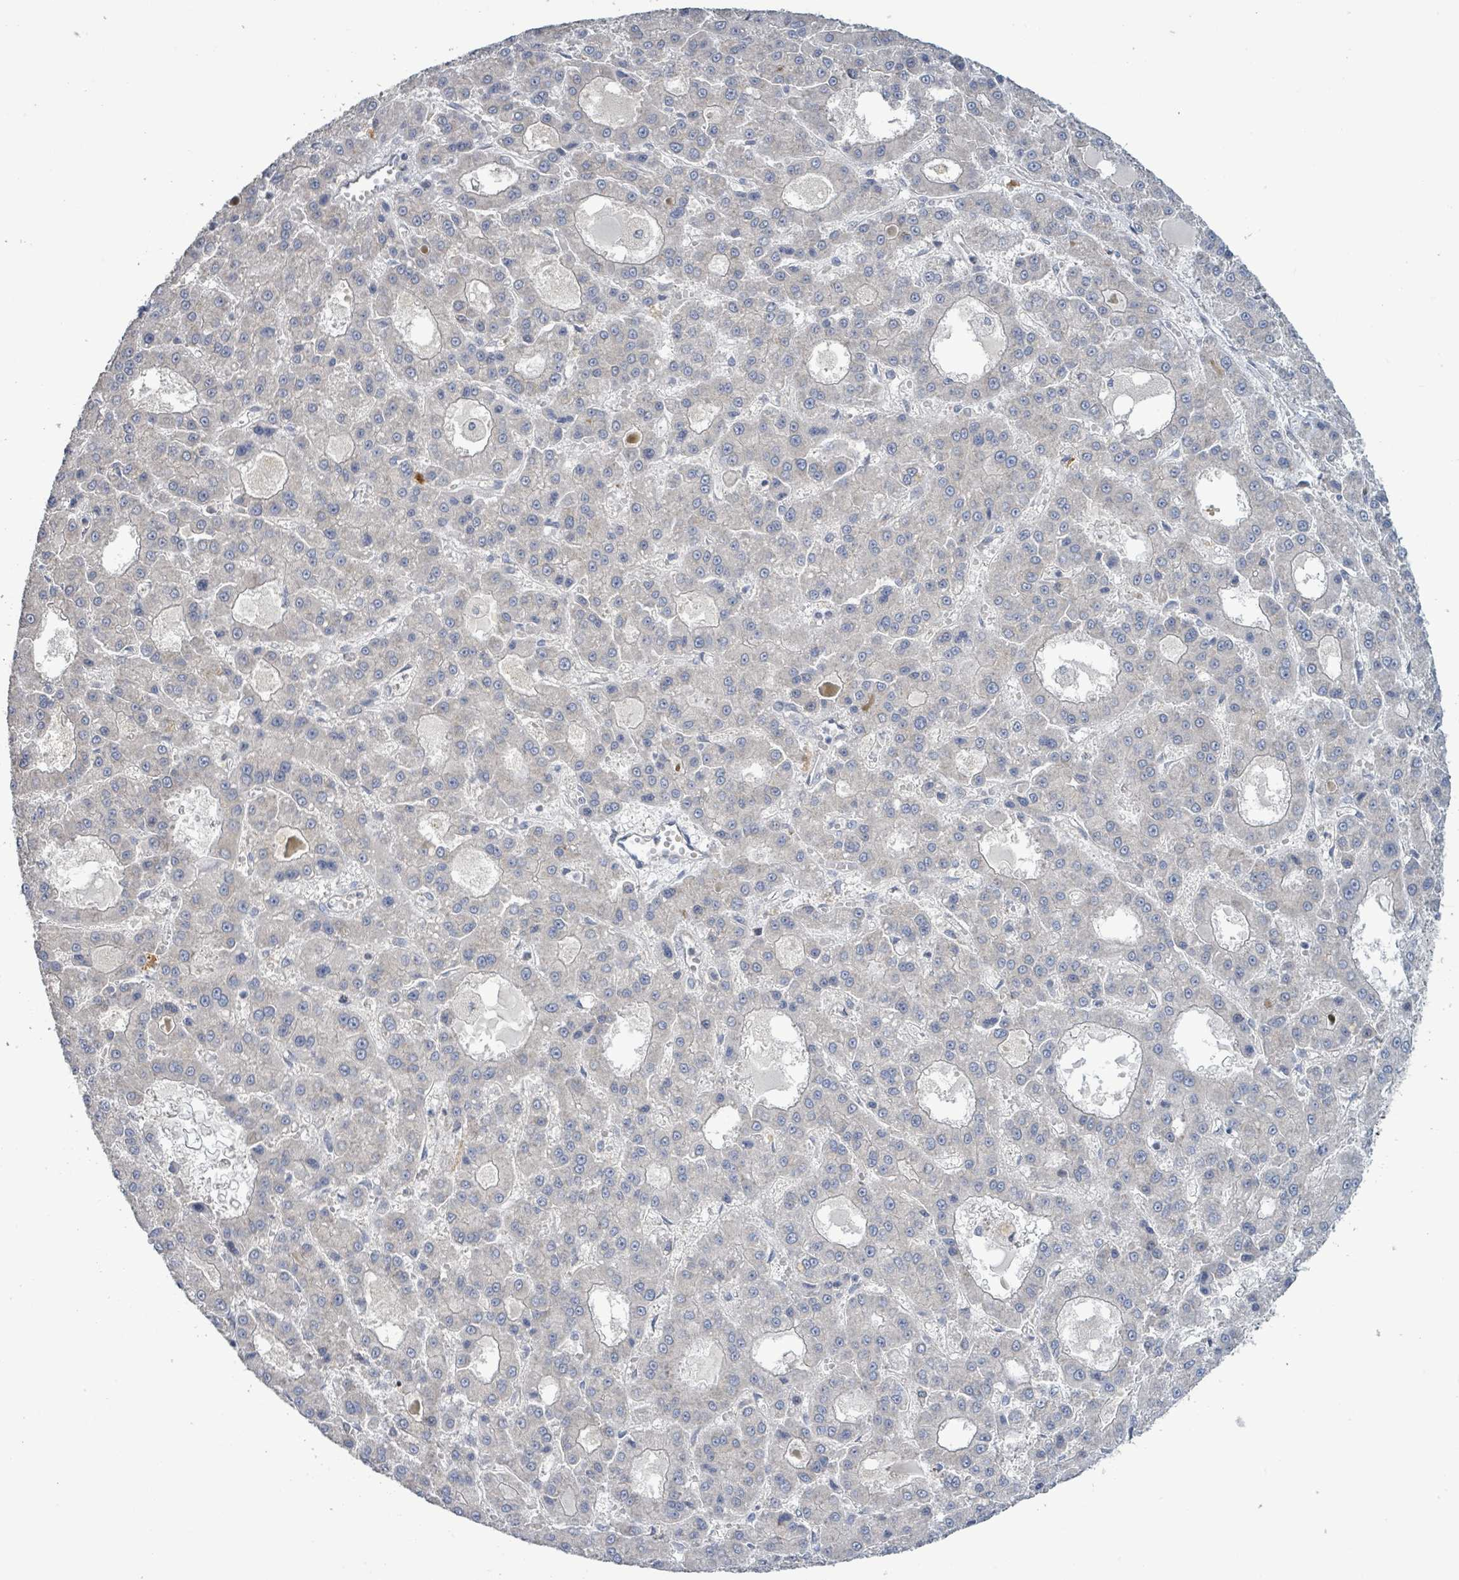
{"staining": {"intensity": "negative", "quantity": "none", "location": "none"}, "tissue": "liver cancer", "cell_type": "Tumor cells", "image_type": "cancer", "snomed": [{"axis": "morphology", "description": "Carcinoma, Hepatocellular, NOS"}, {"axis": "topography", "description": "Liver"}], "caption": "An IHC micrograph of liver cancer (hepatocellular carcinoma) is shown. There is no staining in tumor cells of liver cancer (hepatocellular carcinoma).", "gene": "LILRA4", "patient": {"sex": "male", "age": 70}}